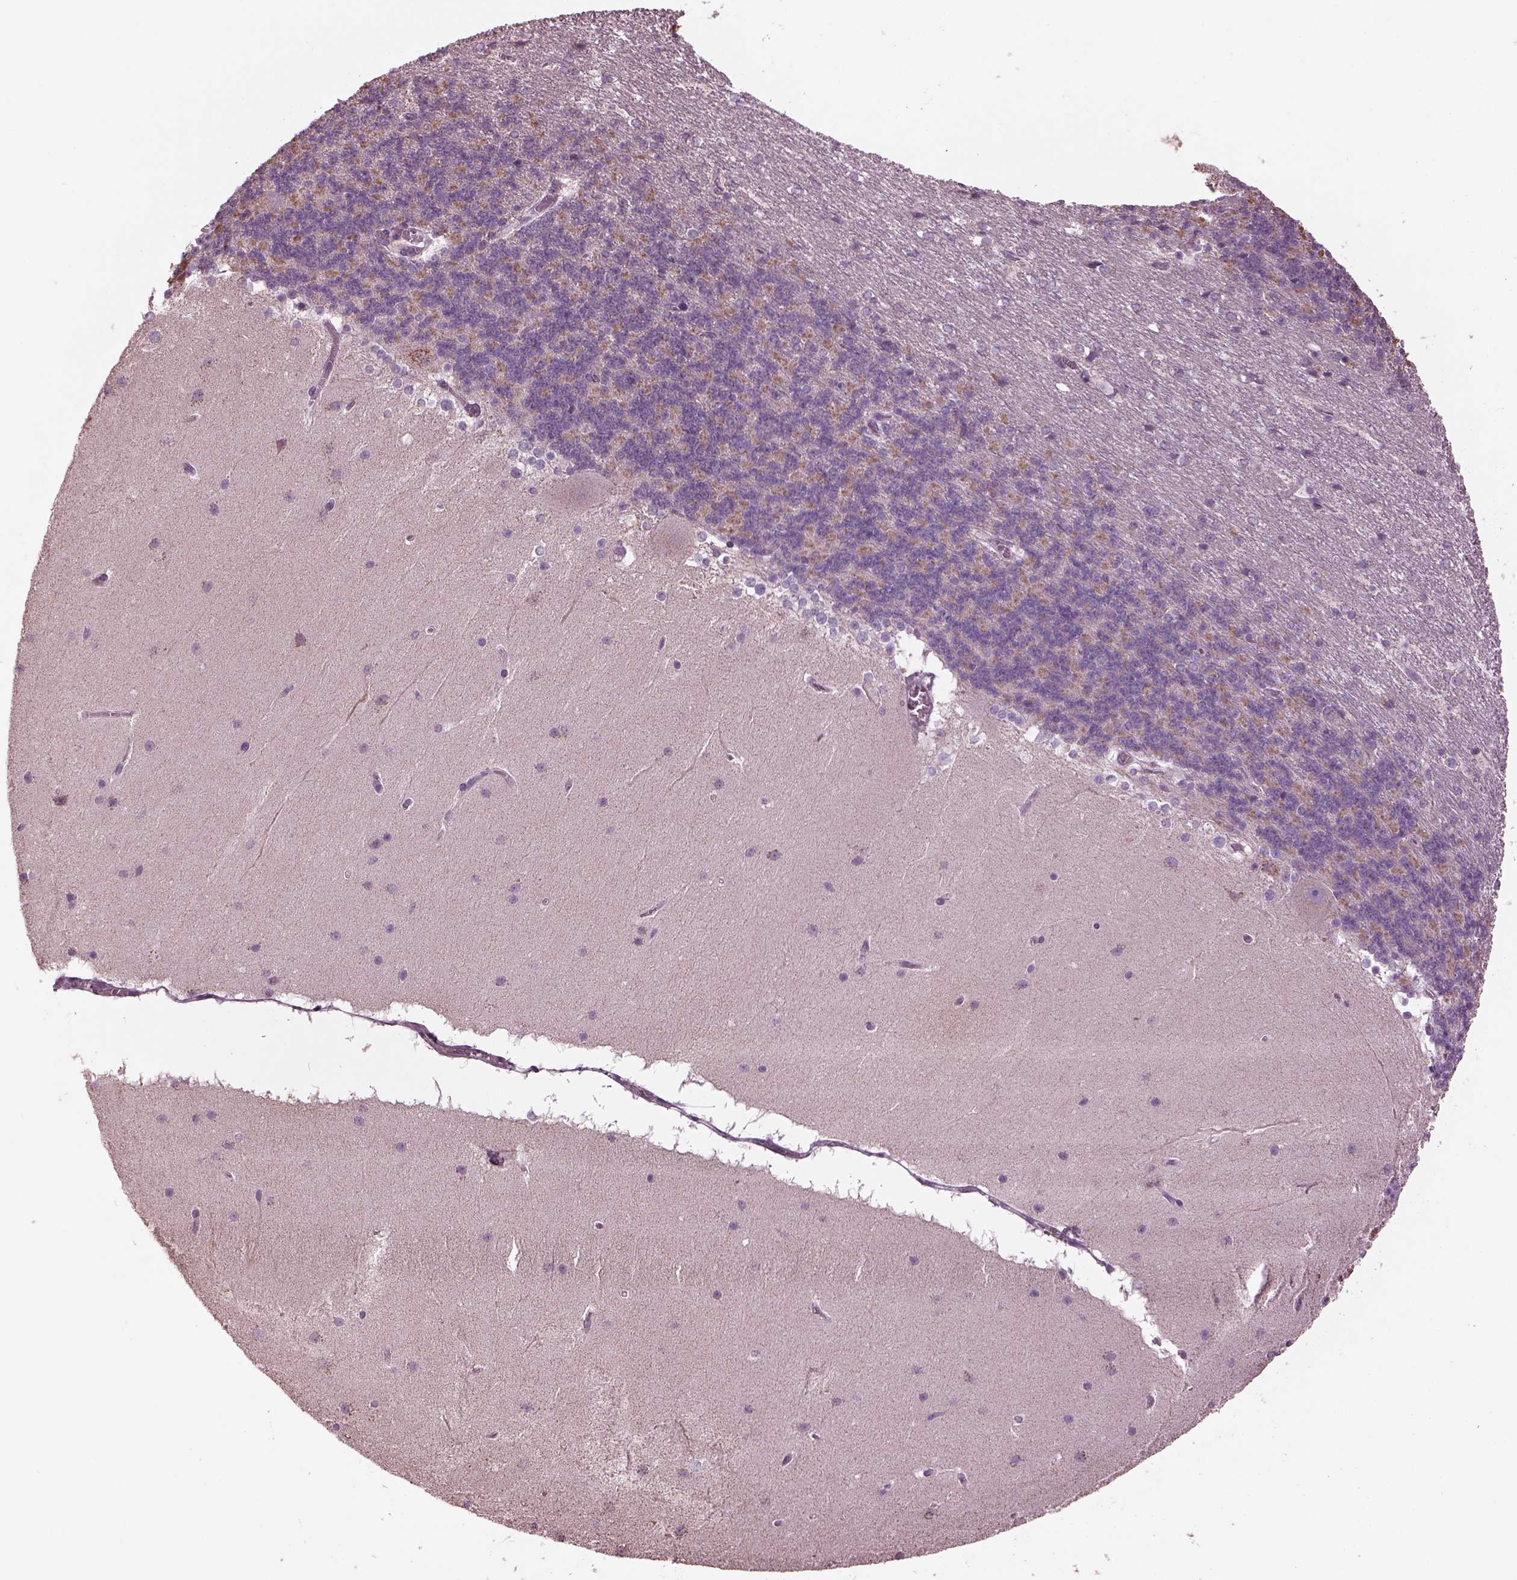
{"staining": {"intensity": "negative", "quantity": "none", "location": "none"}, "tissue": "cerebellum", "cell_type": "Cells in granular layer", "image_type": "normal", "snomed": [{"axis": "morphology", "description": "Normal tissue, NOS"}, {"axis": "topography", "description": "Cerebellum"}], "caption": "Cells in granular layer are negative for protein expression in unremarkable human cerebellum. (DAB IHC with hematoxylin counter stain).", "gene": "SPATA7", "patient": {"sex": "female", "age": 19}}